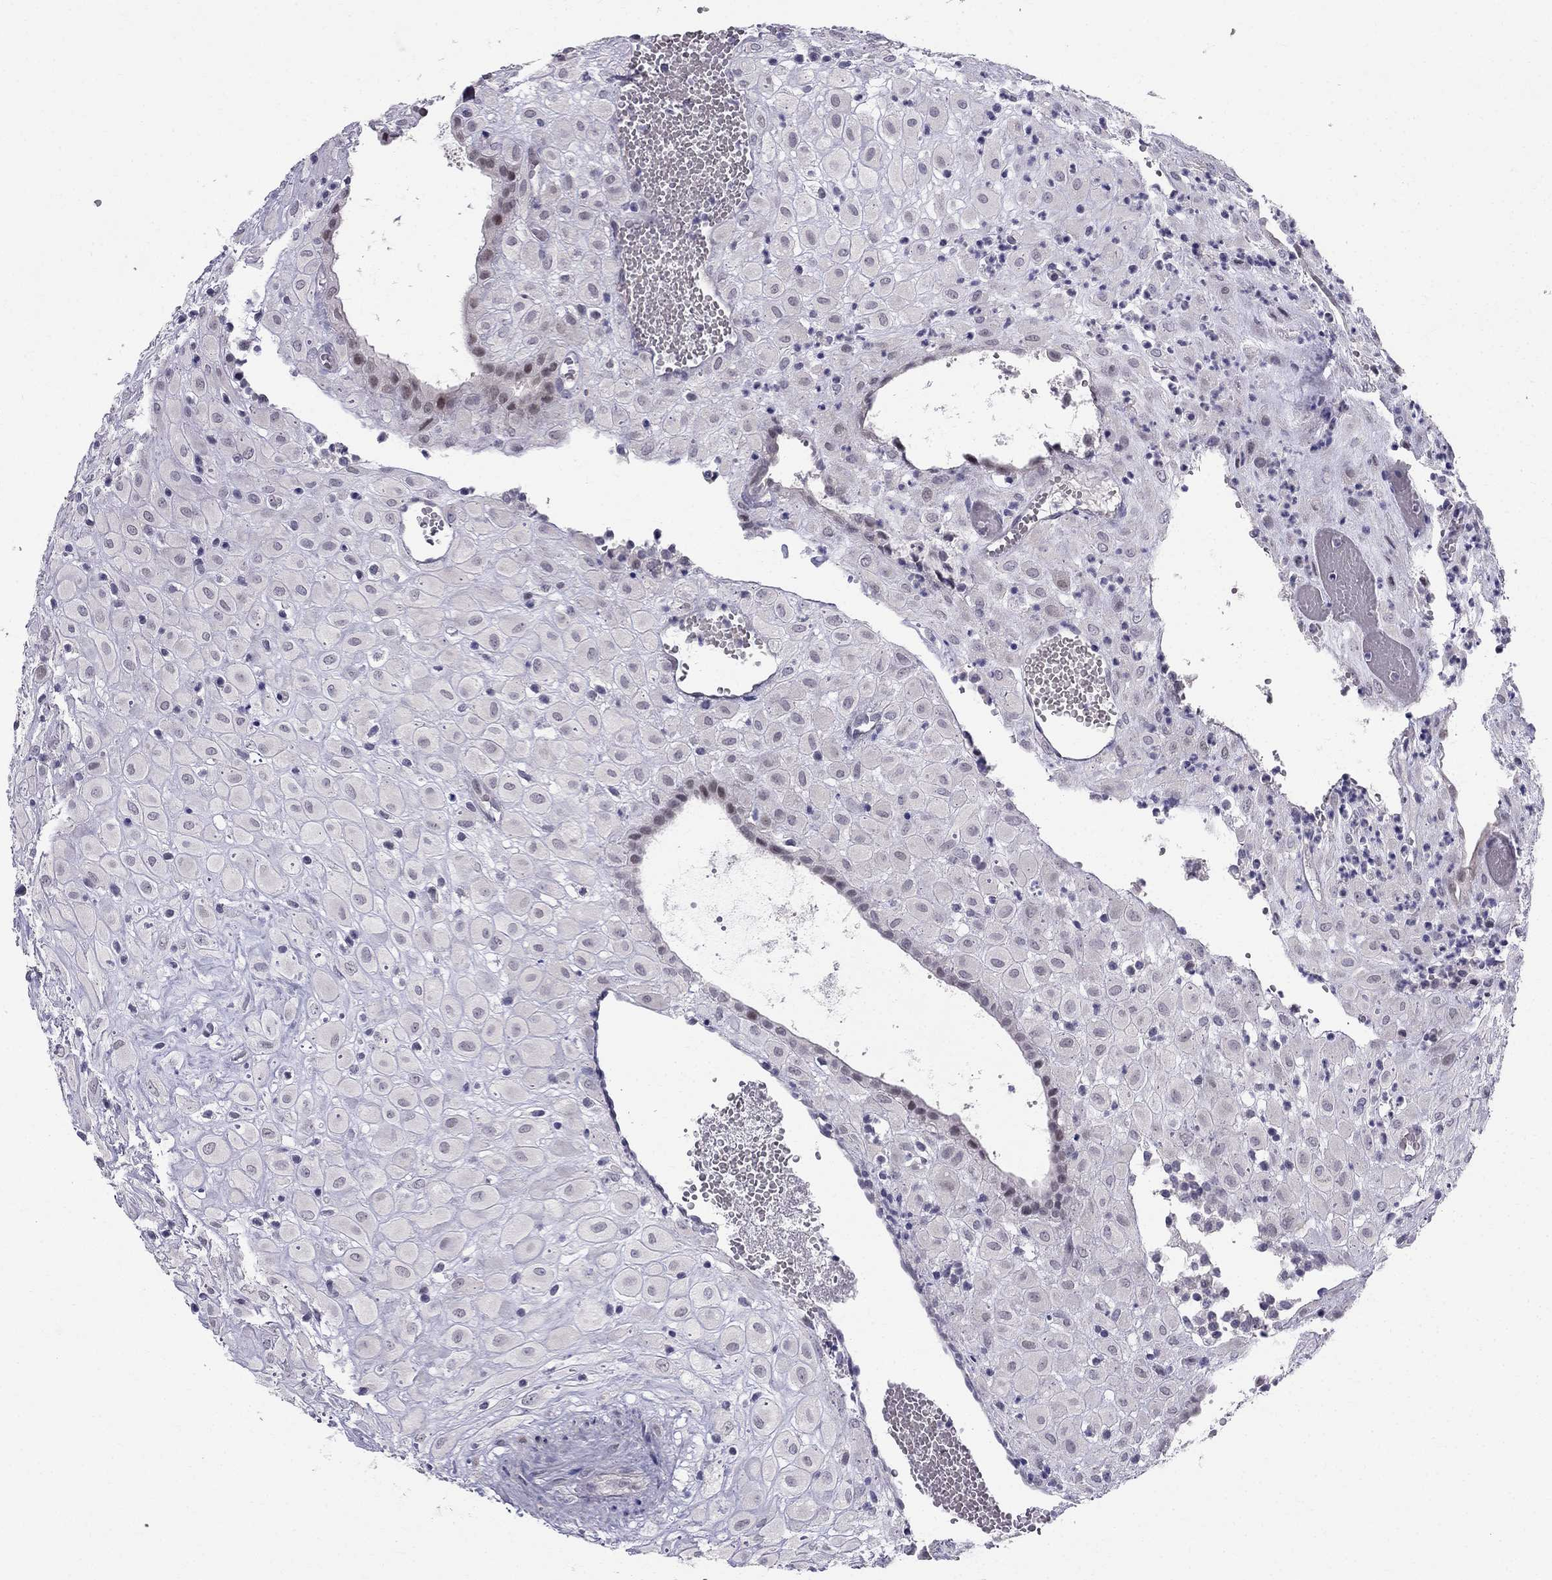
{"staining": {"intensity": "negative", "quantity": "none", "location": "none"}, "tissue": "placenta", "cell_type": "Decidual cells", "image_type": "normal", "snomed": [{"axis": "morphology", "description": "Normal tissue, NOS"}, {"axis": "topography", "description": "Placenta"}], "caption": "A photomicrograph of placenta stained for a protein shows no brown staining in decidual cells. (Brightfield microscopy of DAB (3,3'-diaminobenzidine) immunohistochemistry at high magnification).", "gene": "BAG5", "patient": {"sex": "female", "age": 24}}